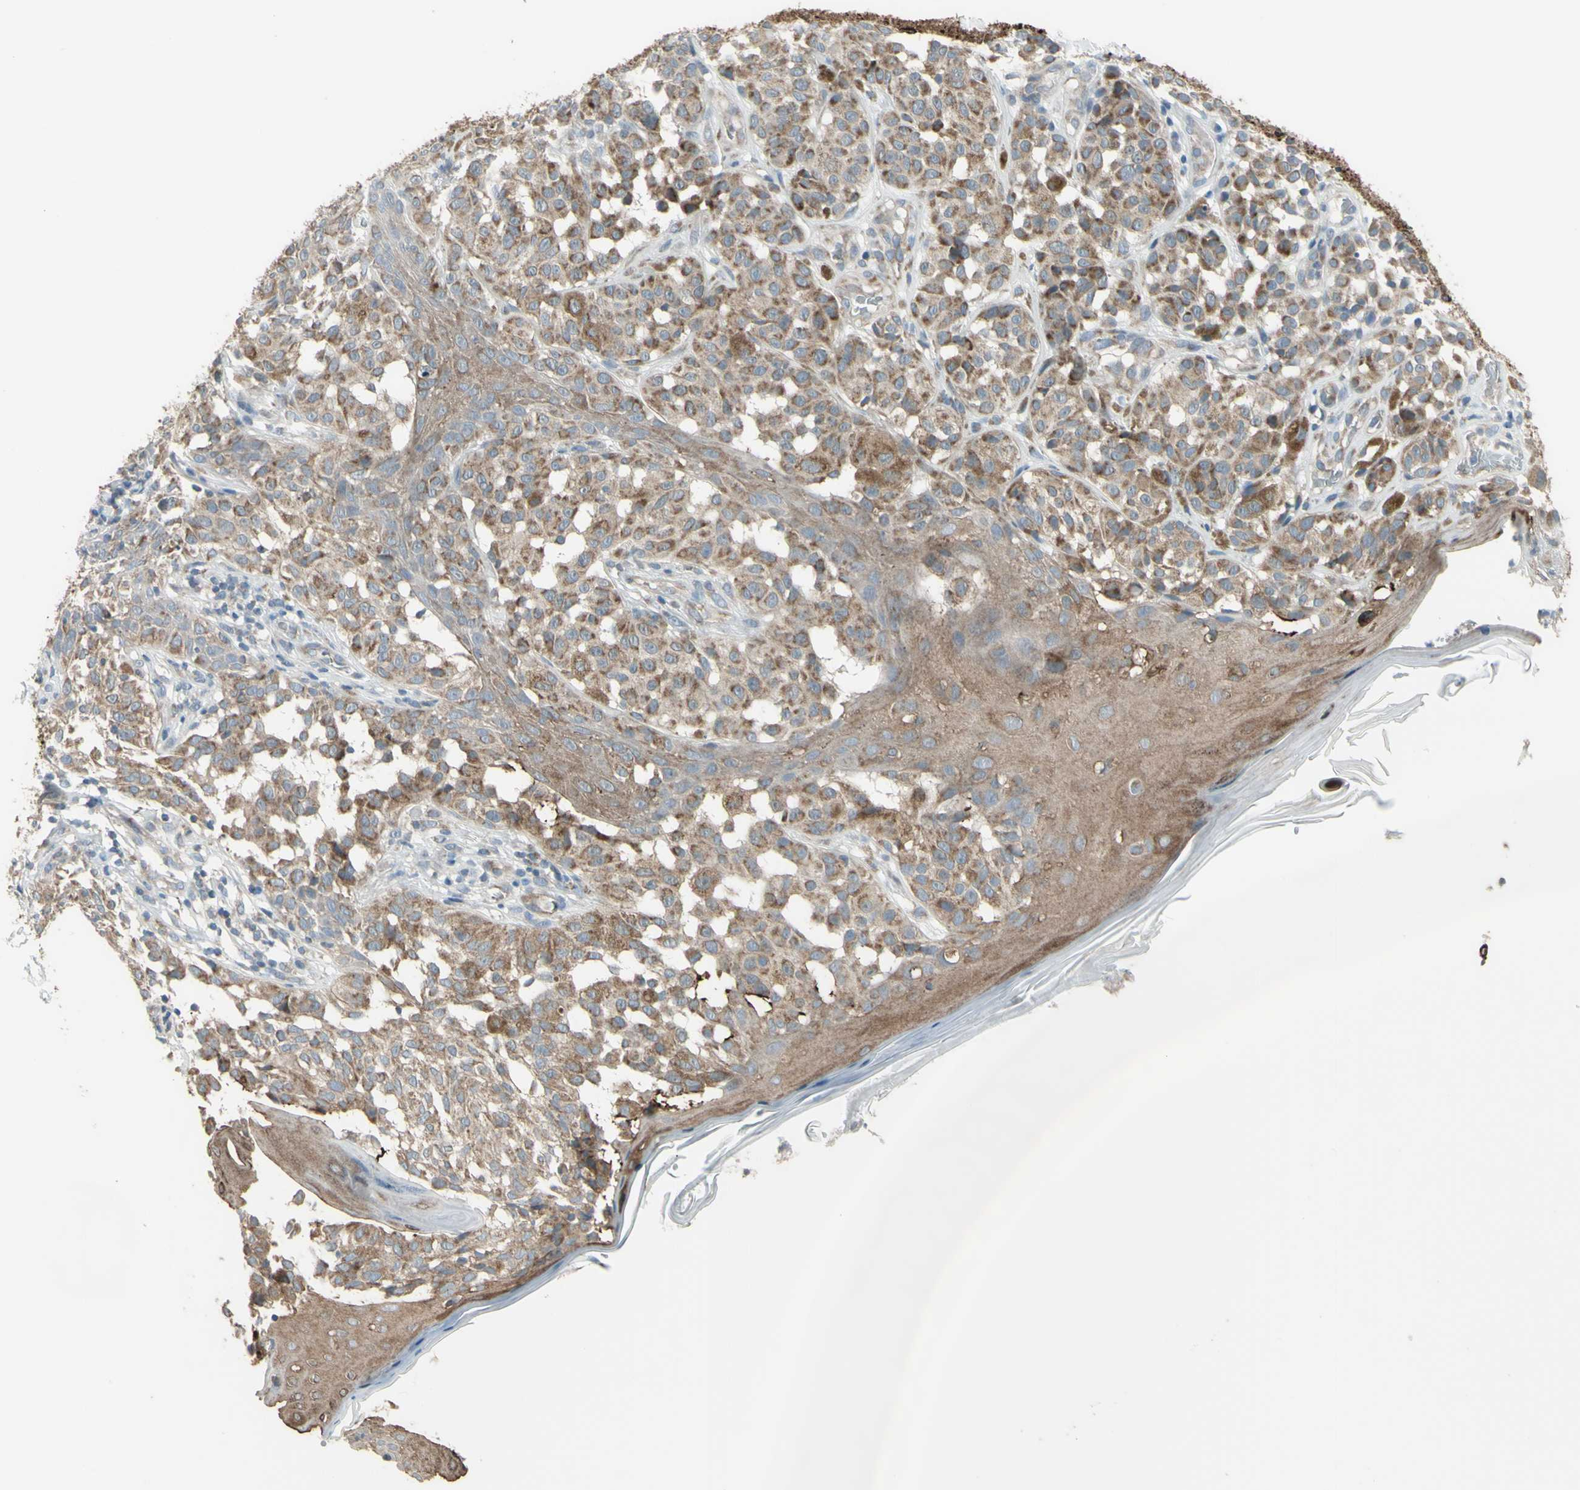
{"staining": {"intensity": "weak", "quantity": ">75%", "location": "cytoplasmic/membranous"}, "tissue": "melanoma", "cell_type": "Tumor cells", "image_type": "cancer", "snomed": [{"axis": "morphology", "description": "Malignant melanoma, NOS"}, {"axis": "topography", "description": "Skin"}], "caption": "Tumor cells exhibit low levels of weak cytoplasmic/membranous expression in about >75% of cells in malignant melanoma.", "gene": "FAM171B", "patient": {"sex": "female", "age": 46}}